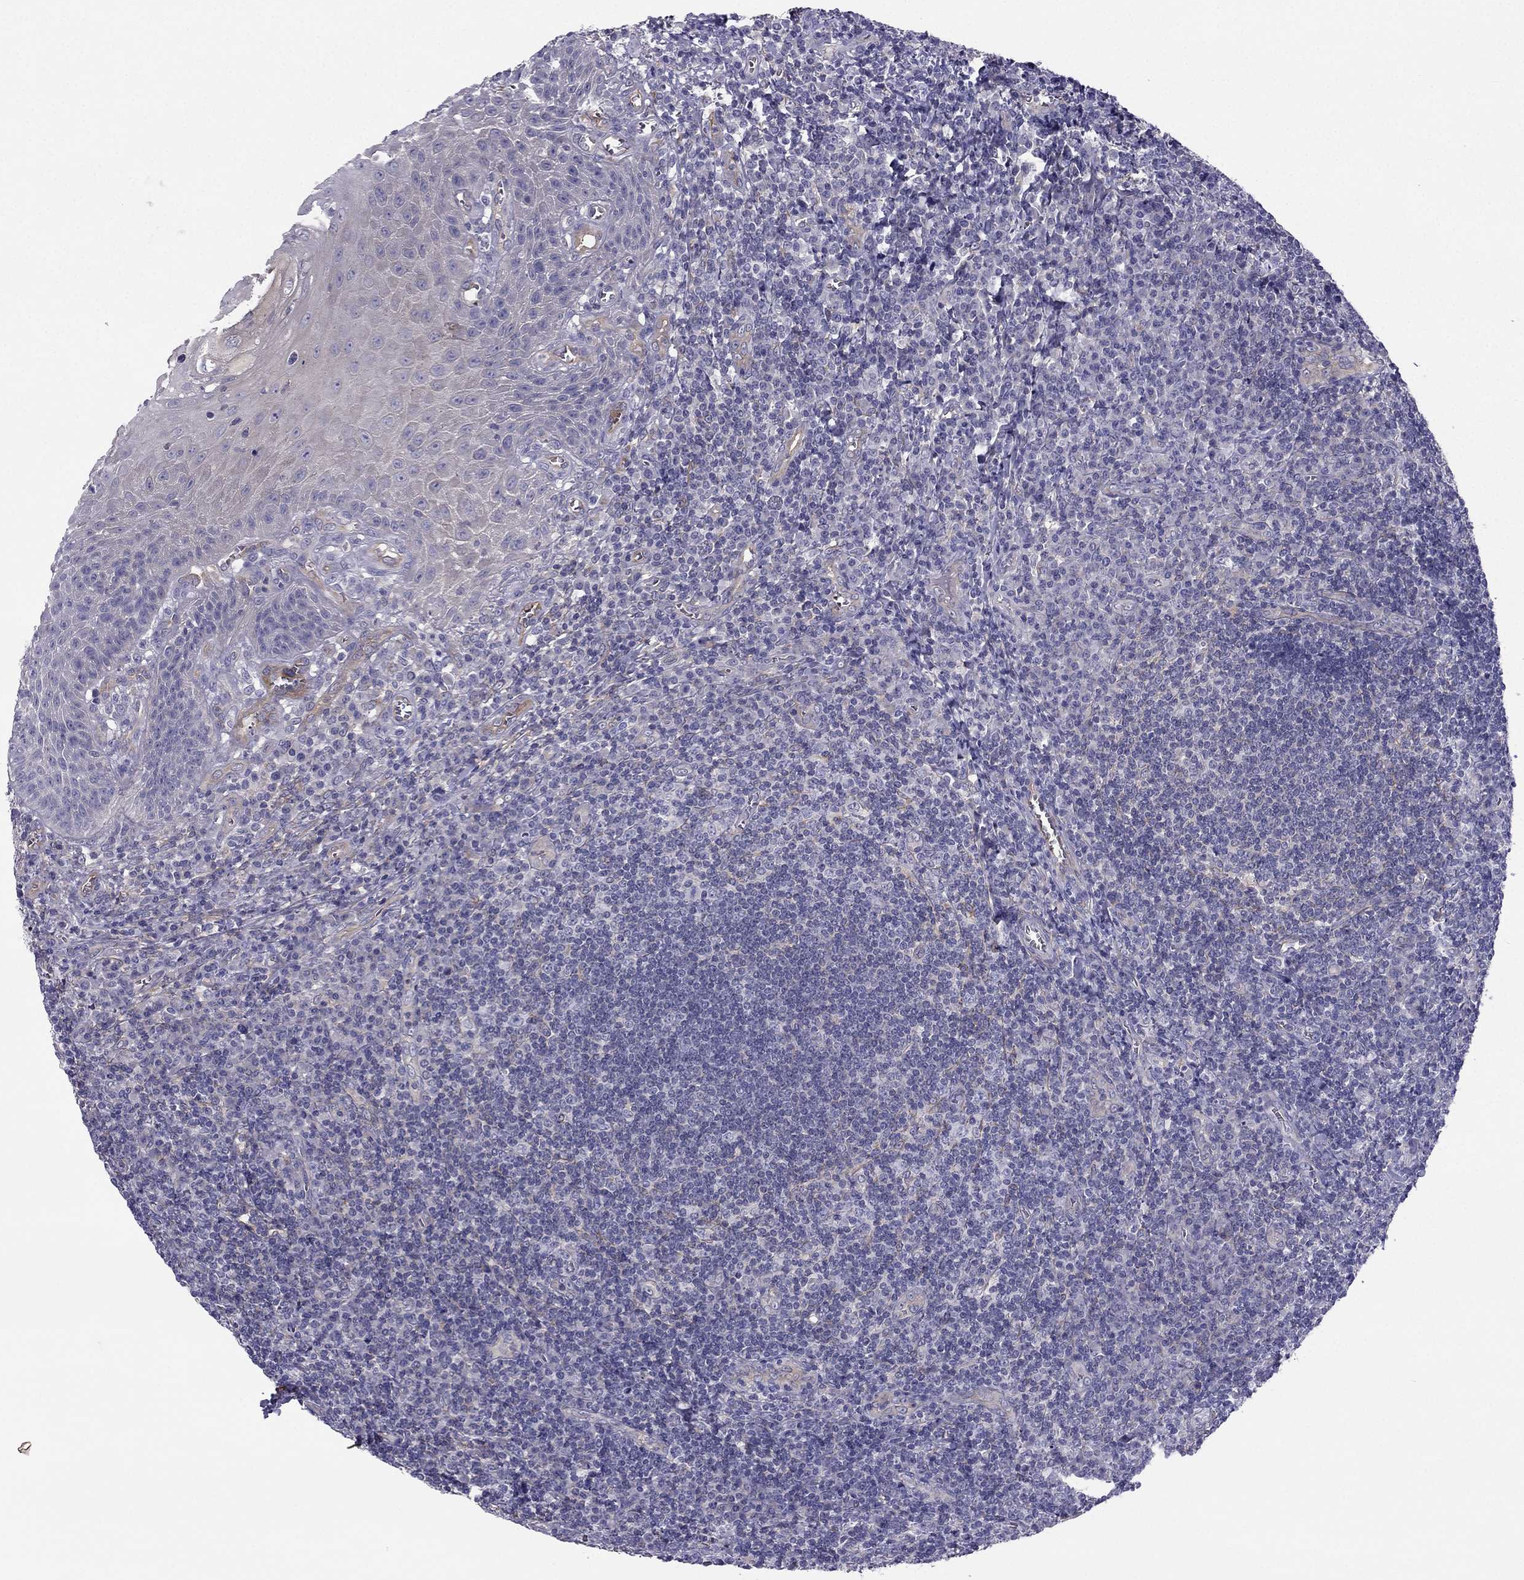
{"staining": {"intensity": "weak", "quantity": "<25%", "location": "cytoplasmic/membranous"}, "tissue": "tonsil", "cell_type": "Germinal center cells", "image_type": "normal", "snomed": [{"axis": "morphology", "description": "Normal tissue, NOS"}, {"axis": "topography", "description": "Tonsil"}], "caption": "IHC micrograph of normal tonsil: human tonsil stained with DAB (3,3'-diaminobenzidine) shows no significant protein positivity in germinal center cells.", "gene": "SYT5", "patient": {"sex": "male", "age": 33}}